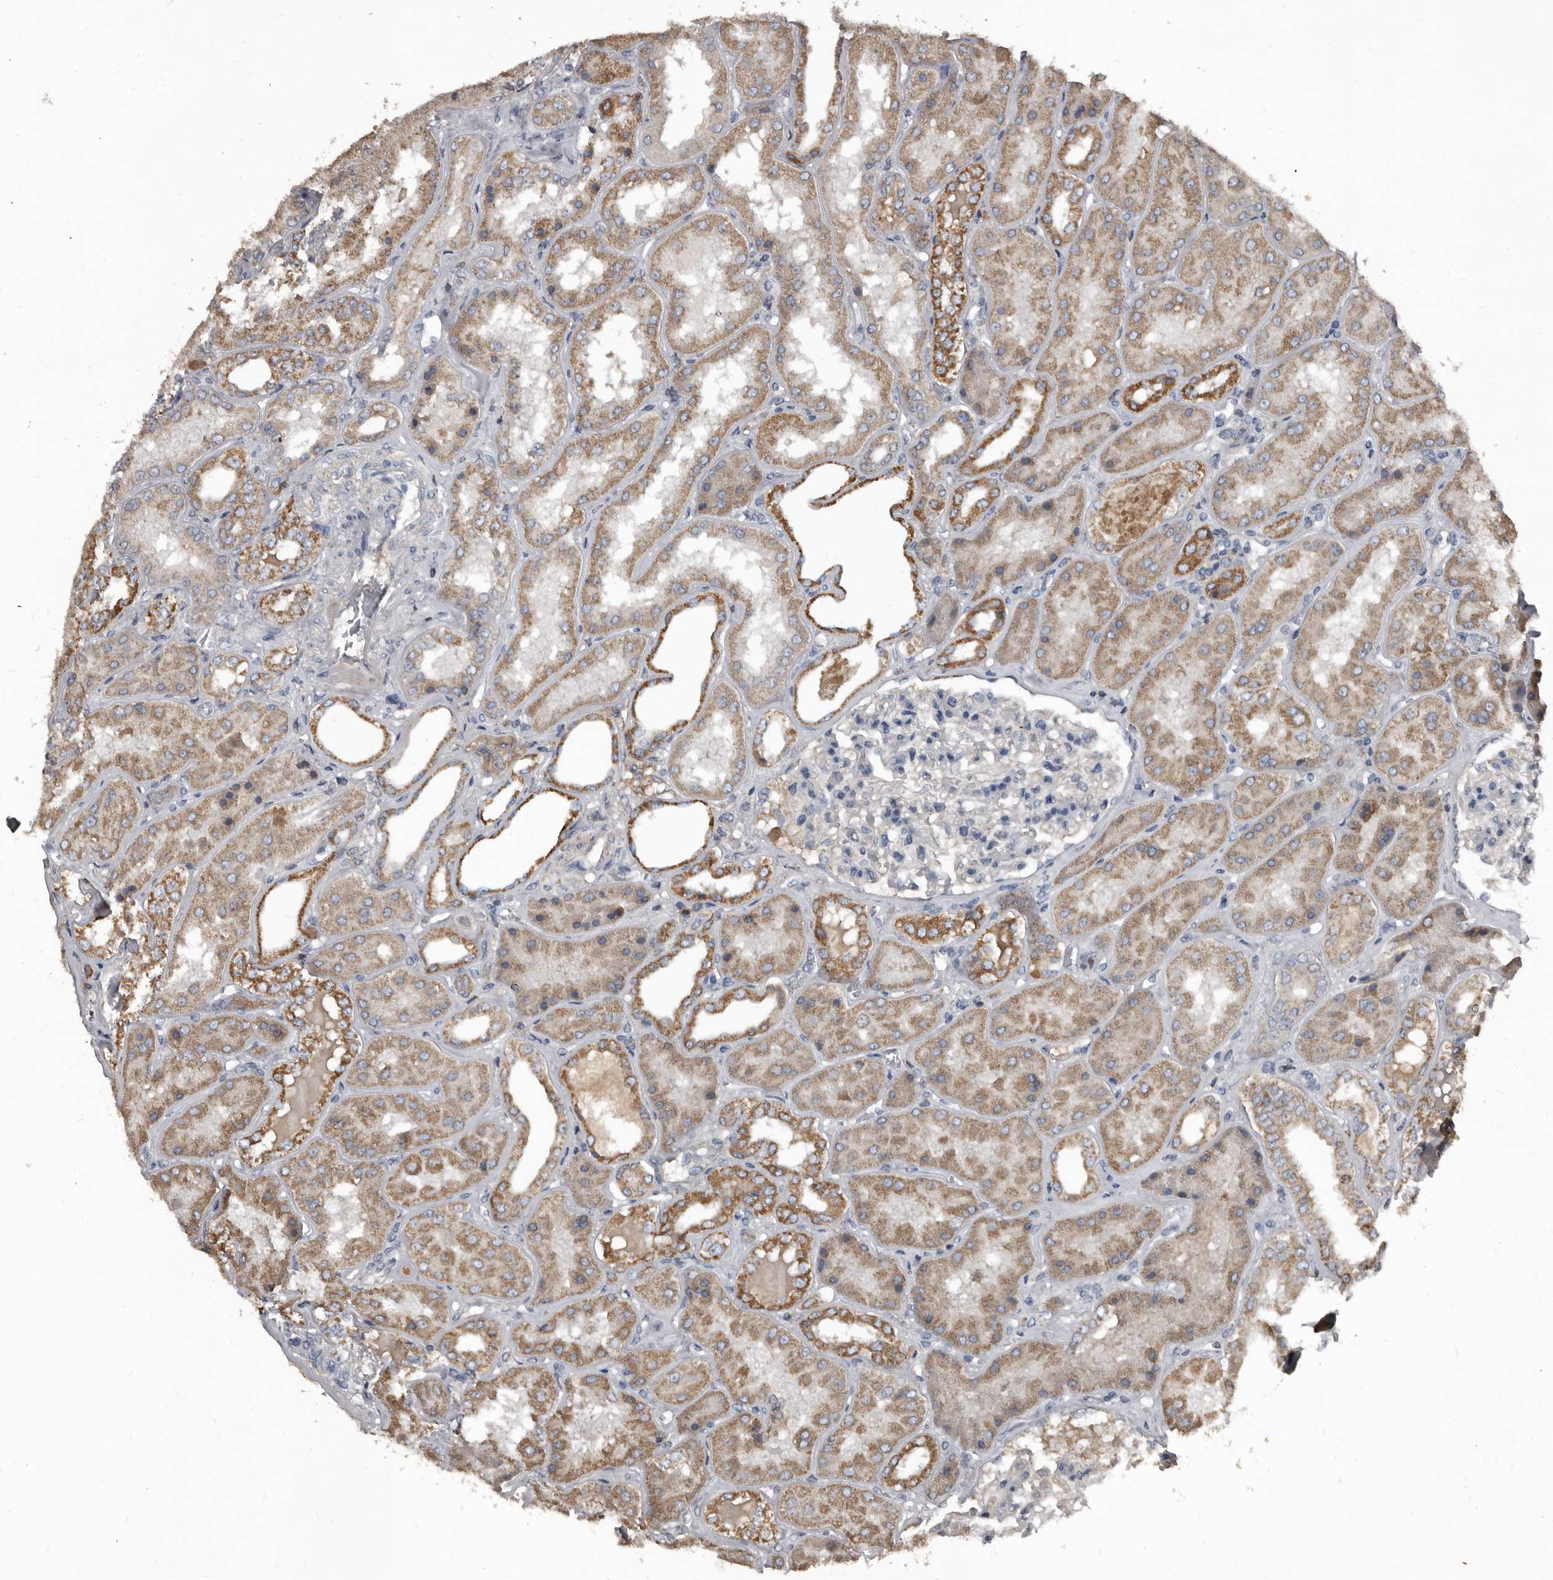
{"staining": {"intensity": "negative", "quantity": "none", "location": "none"}, "tissue": "kidney", "cell_type": "Cells in glomeruli", "image_type": "normal", "snomed": [{"axis": "morphology", "description": "Normal tissue, NOS"}, {"axis": "topography", "description": "Kidney"}], "caption": "An immunohistochemistry photomicrograph of normal kidney is shown. There is no staining in cells in glomeruli of kidney. (Stains: DAB IHC with hematoxylin counter stain, Microscopy: brightfield microscopy at high magnification).", "gene": "GREB1", "patient": {"sex": "female", "age": 56}}